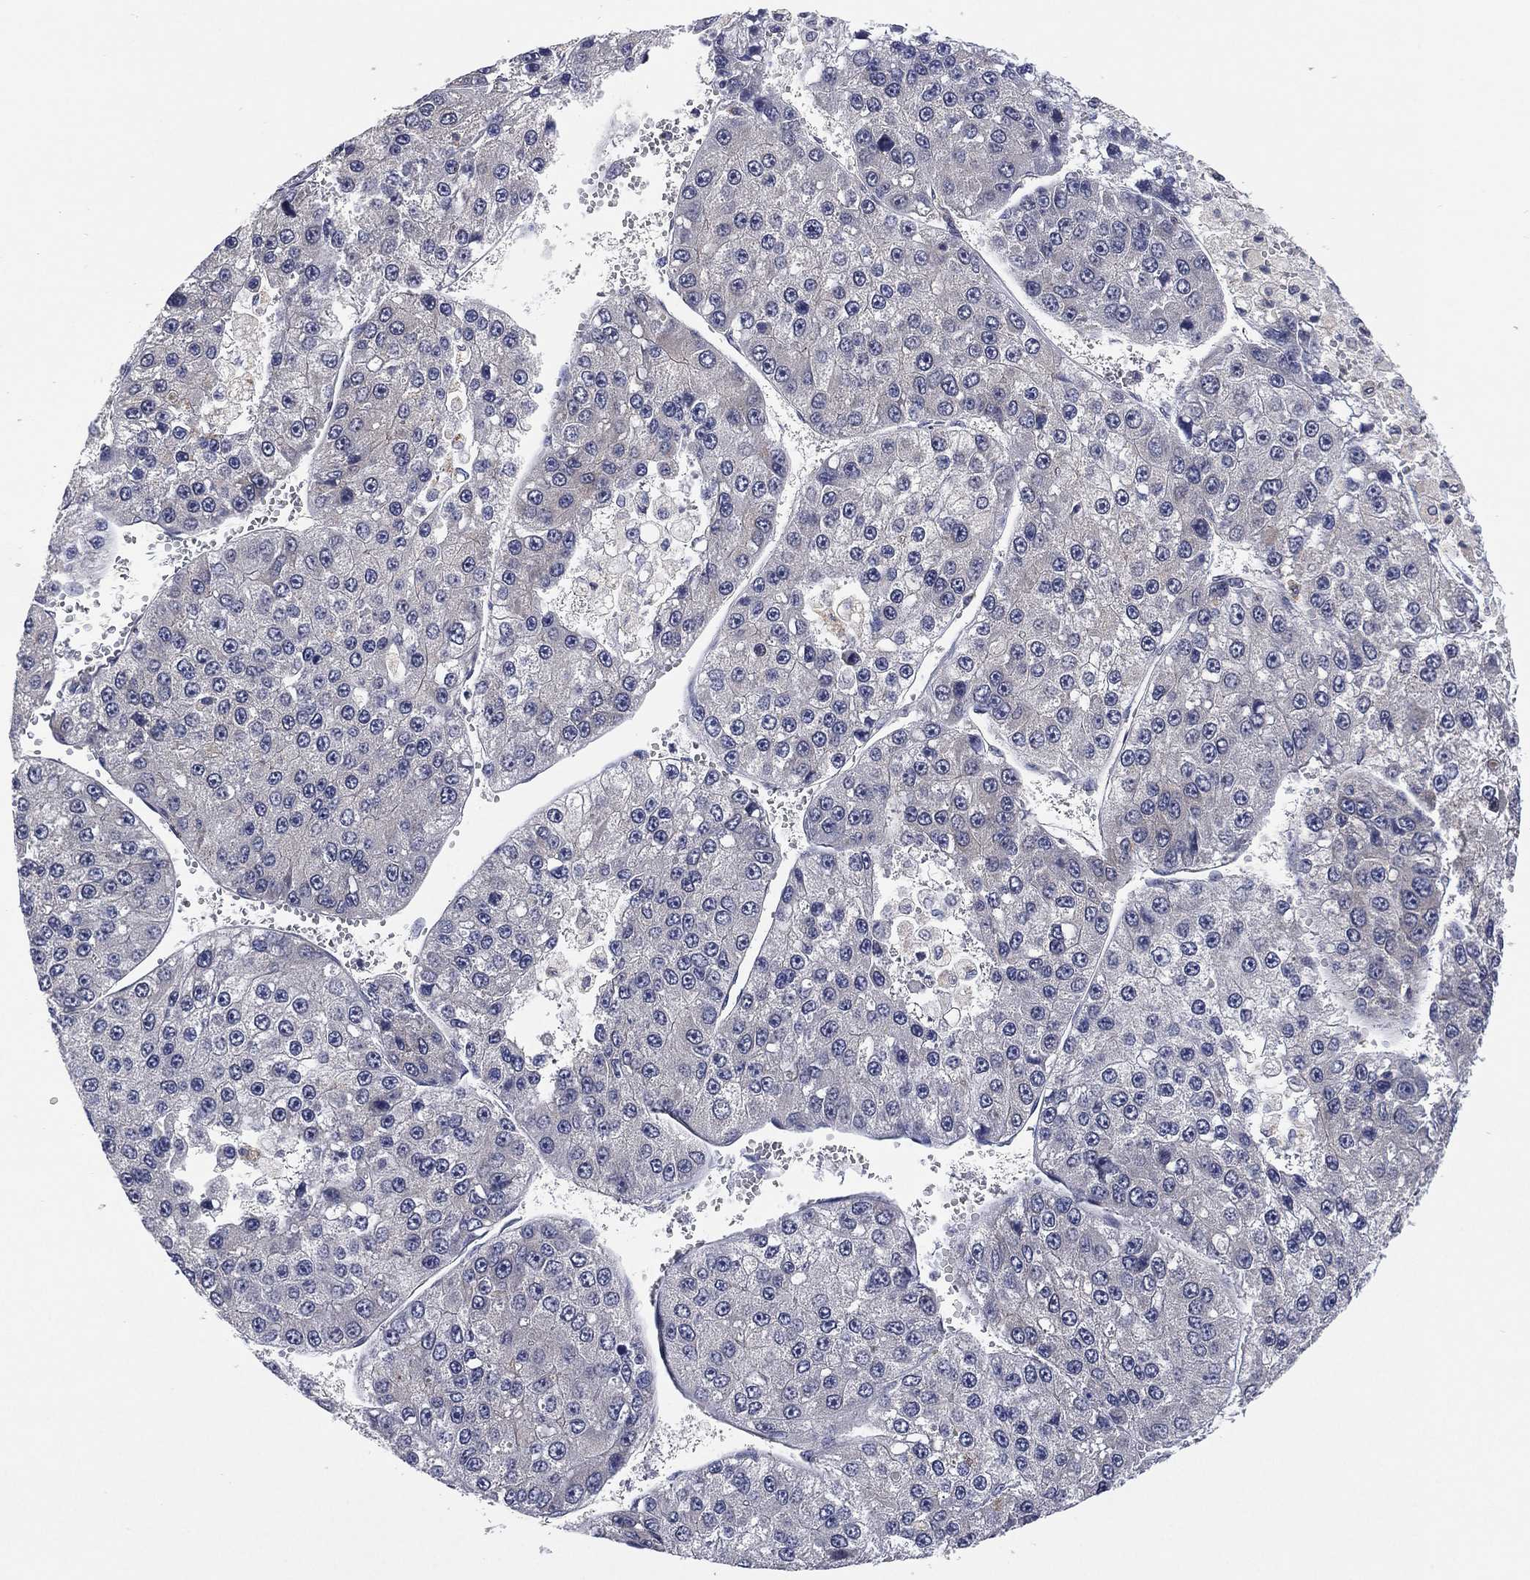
{"staining": {"intensity": "negative", "quantity": "none", "location": "none"}, "tissue": "liver cancer", "cell_type": "Tumor cells", "image_type": "cancer", "snomed": [{"axis": "morphology", "description": "Carcinoma, Hepatocellular, NOS"}, {"axis": "topography", "description": "Liver"}], "caption": "This is an immunohistochemistry (IHC) image of human liver cancer (hepatocellular carcinoma). There is no positivity in tumor cells.", "gene": "SELENOO", "patient": {"sex": "female", "age": 73}}